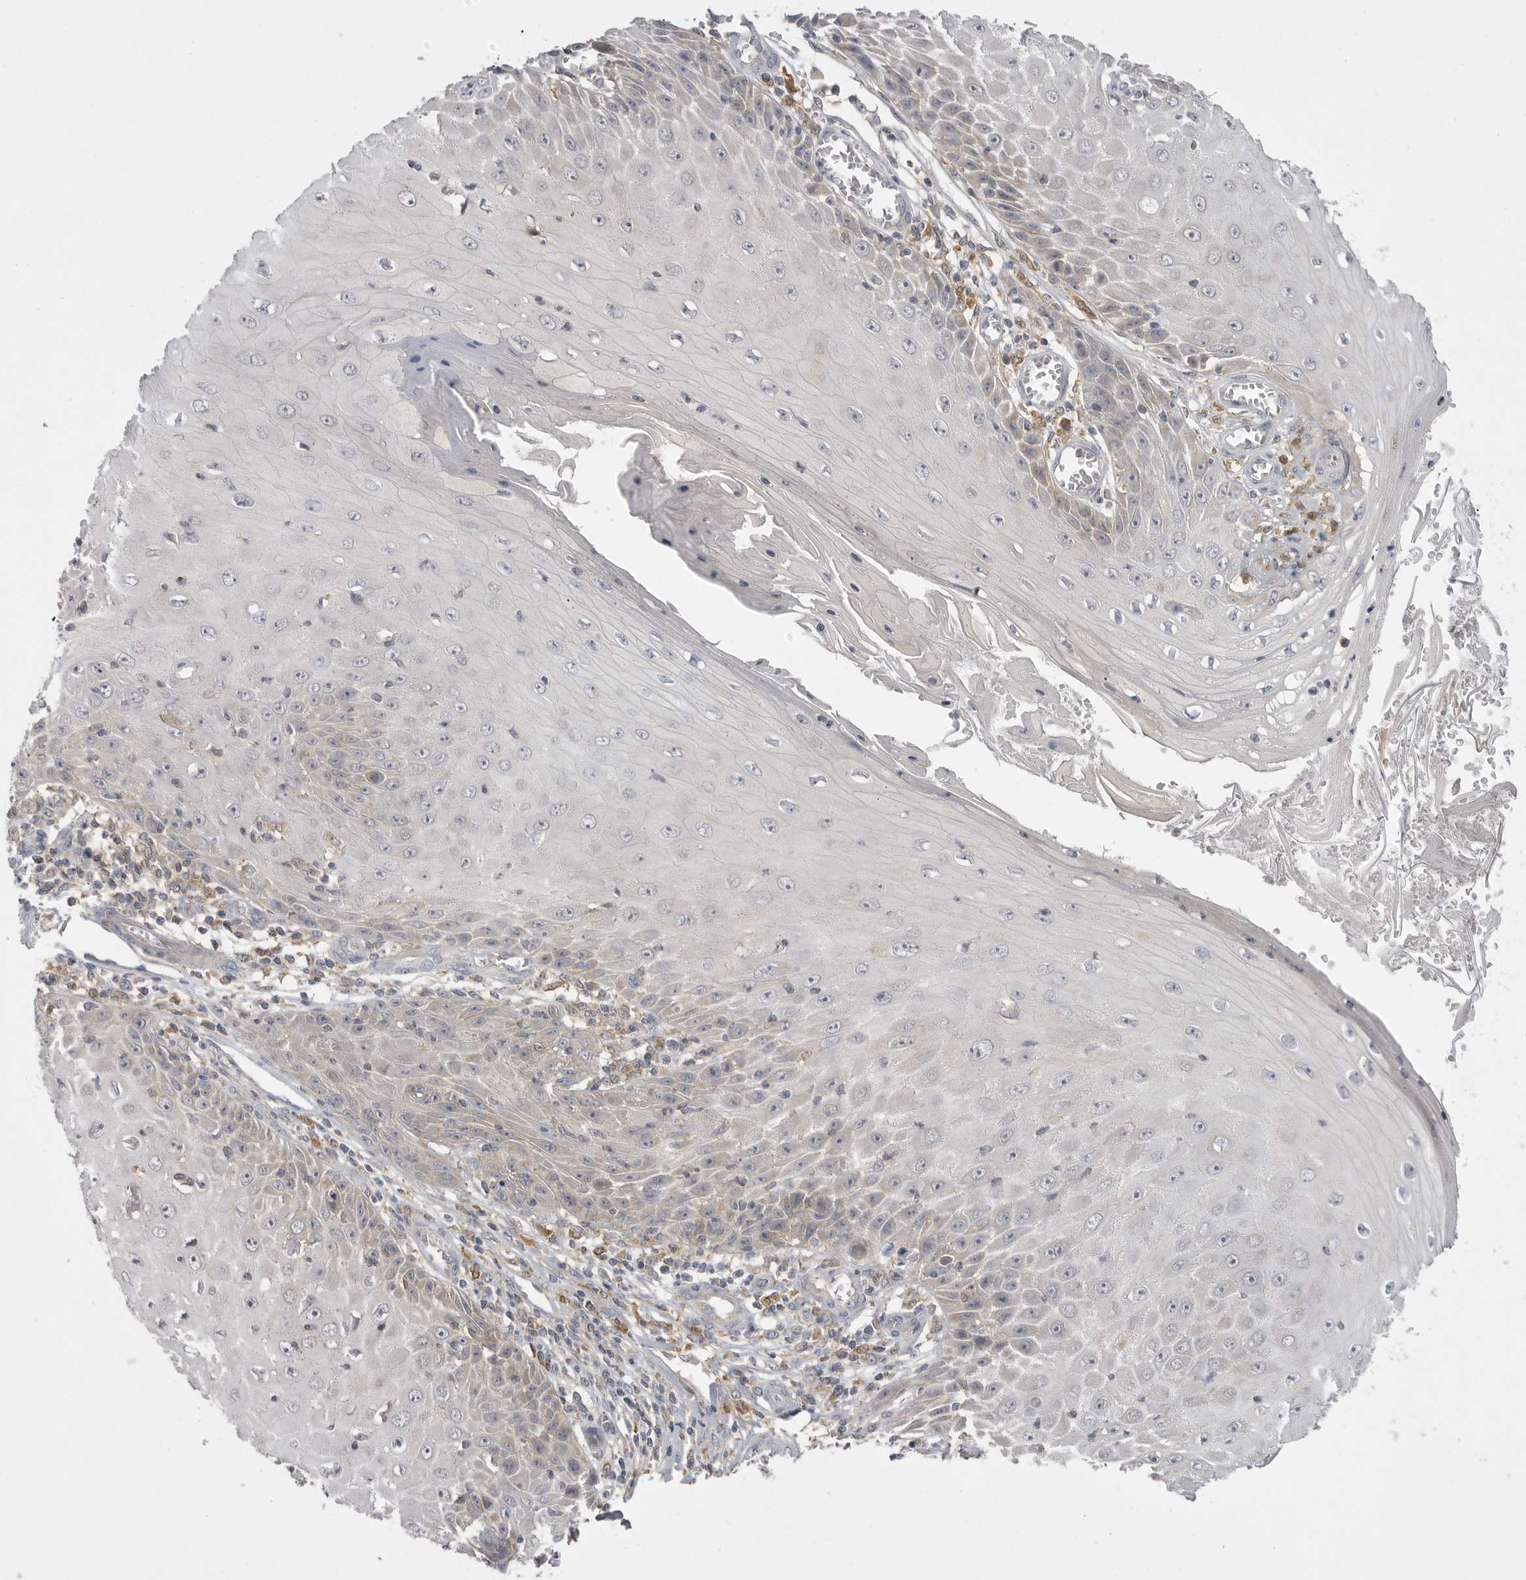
{"staining": {"intensity": "negative", "quantity": "none", "location": "none"}, "tissue": "skin cancer", "cell_type": "Tumor cells", "image_type": "cancer", "snomed": [{"axis": "morphology", "description": "Squamous cell carcinoma, NOS"}, {"axis": "topography", "description": "Skin"}], "caption": "High power microscopy histopathology image of an immunohistochemistry (IHC) image of skin cancer (squamous cell carcinoma), revealing no significant staining in tumor cells.", "gene": "KYAT3", "patient": {"sex": "female", "age": 73}}